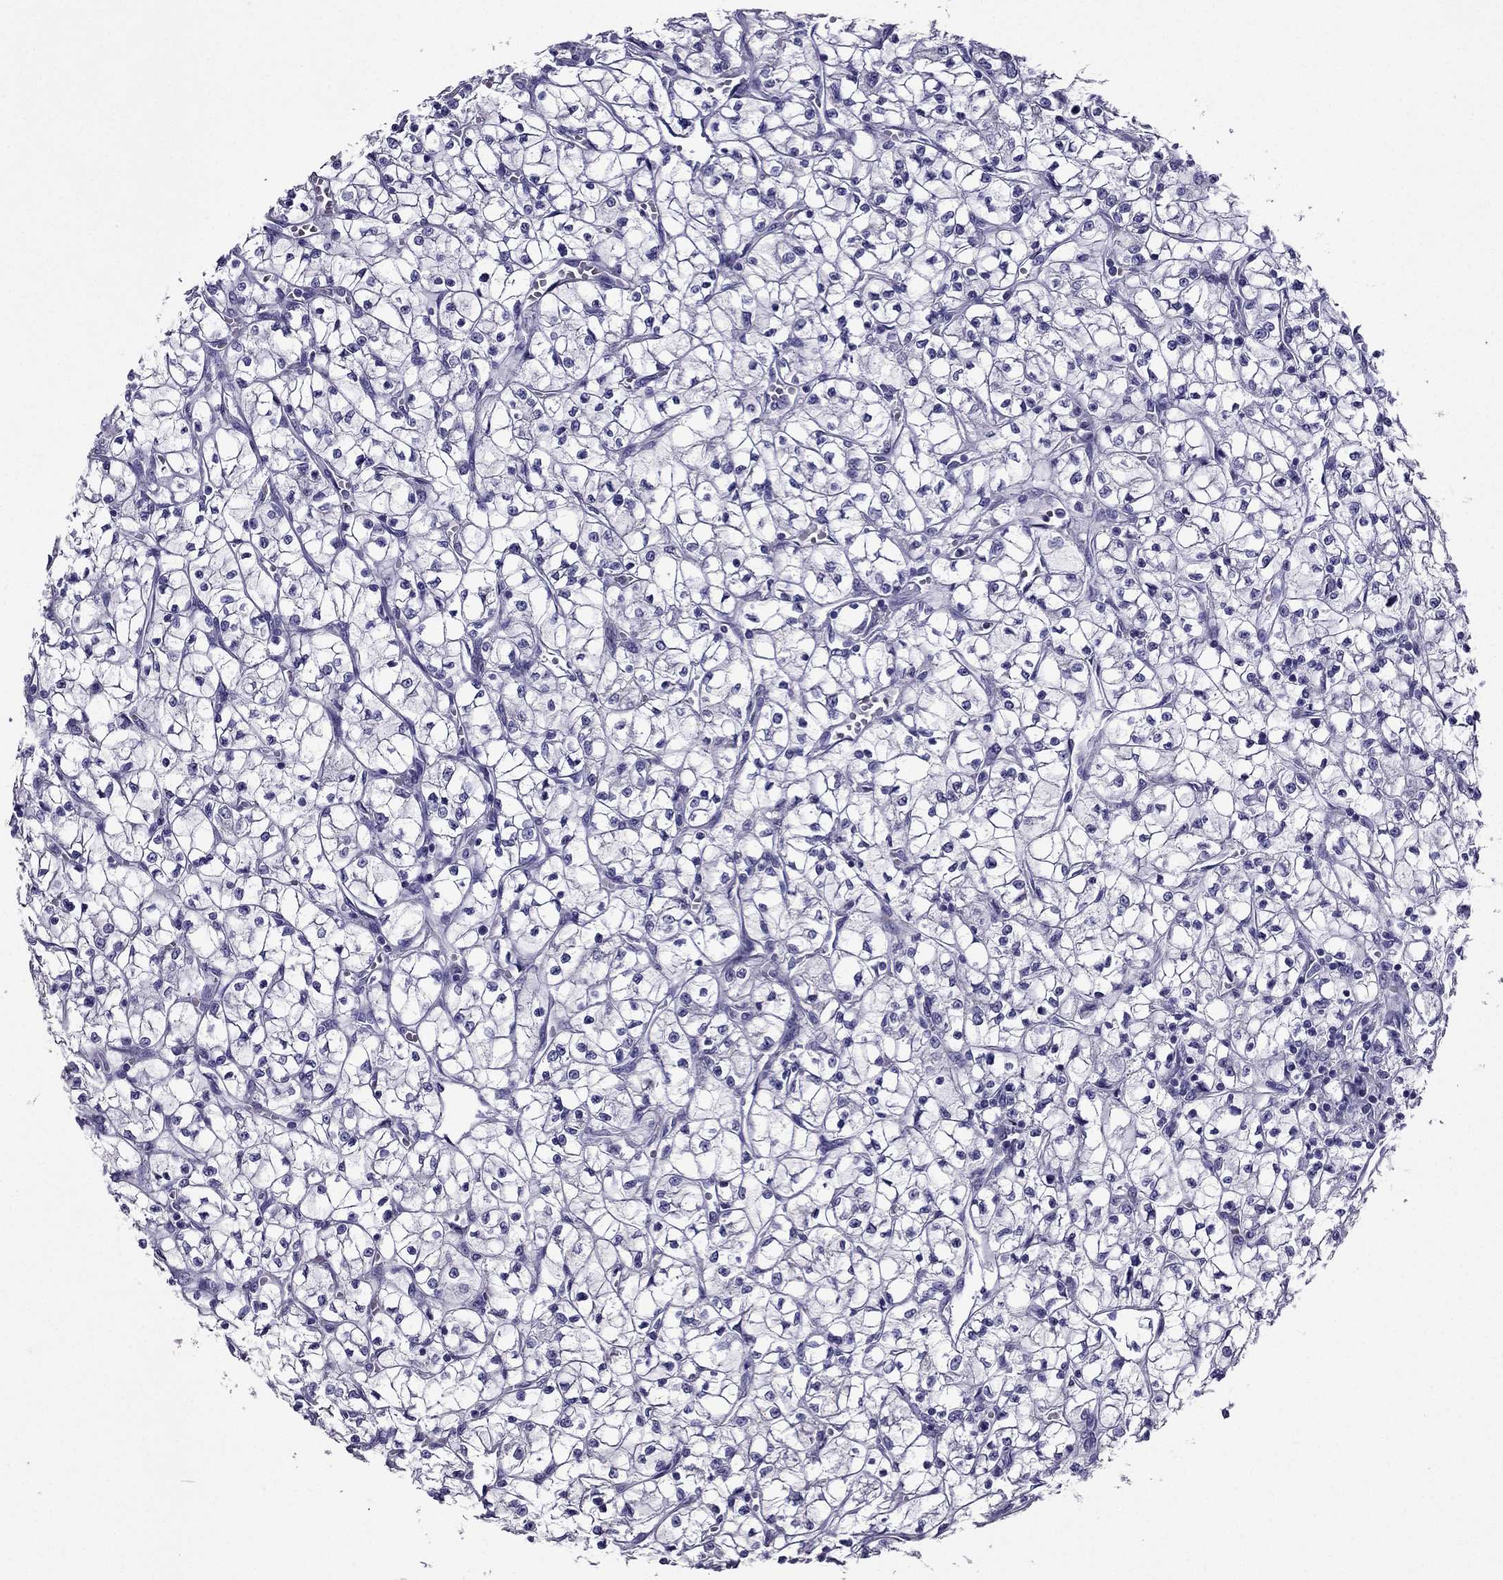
{"staining": {"intensity": "negative", "quantity": "none", "location": "none"}, "tissue": "renal cancer", "cell_type": "Tumor cells", "image_type": "cancer", "snomed": [{"axis": "morphology", "description": "Adenocarcinoma, NOS"}, {"axis": "topography", "description": "Kidney"}], "caption": "High power microscopy histopathology image of an immunohistochemistry (IHC) micrograph of renal cancer (adenocarcinoma), revealing no significant expression in tumor cells. Nuclei are stained in blue.", "gene": "ZNF541", "patient": {"sex": "female", "age": 64}}